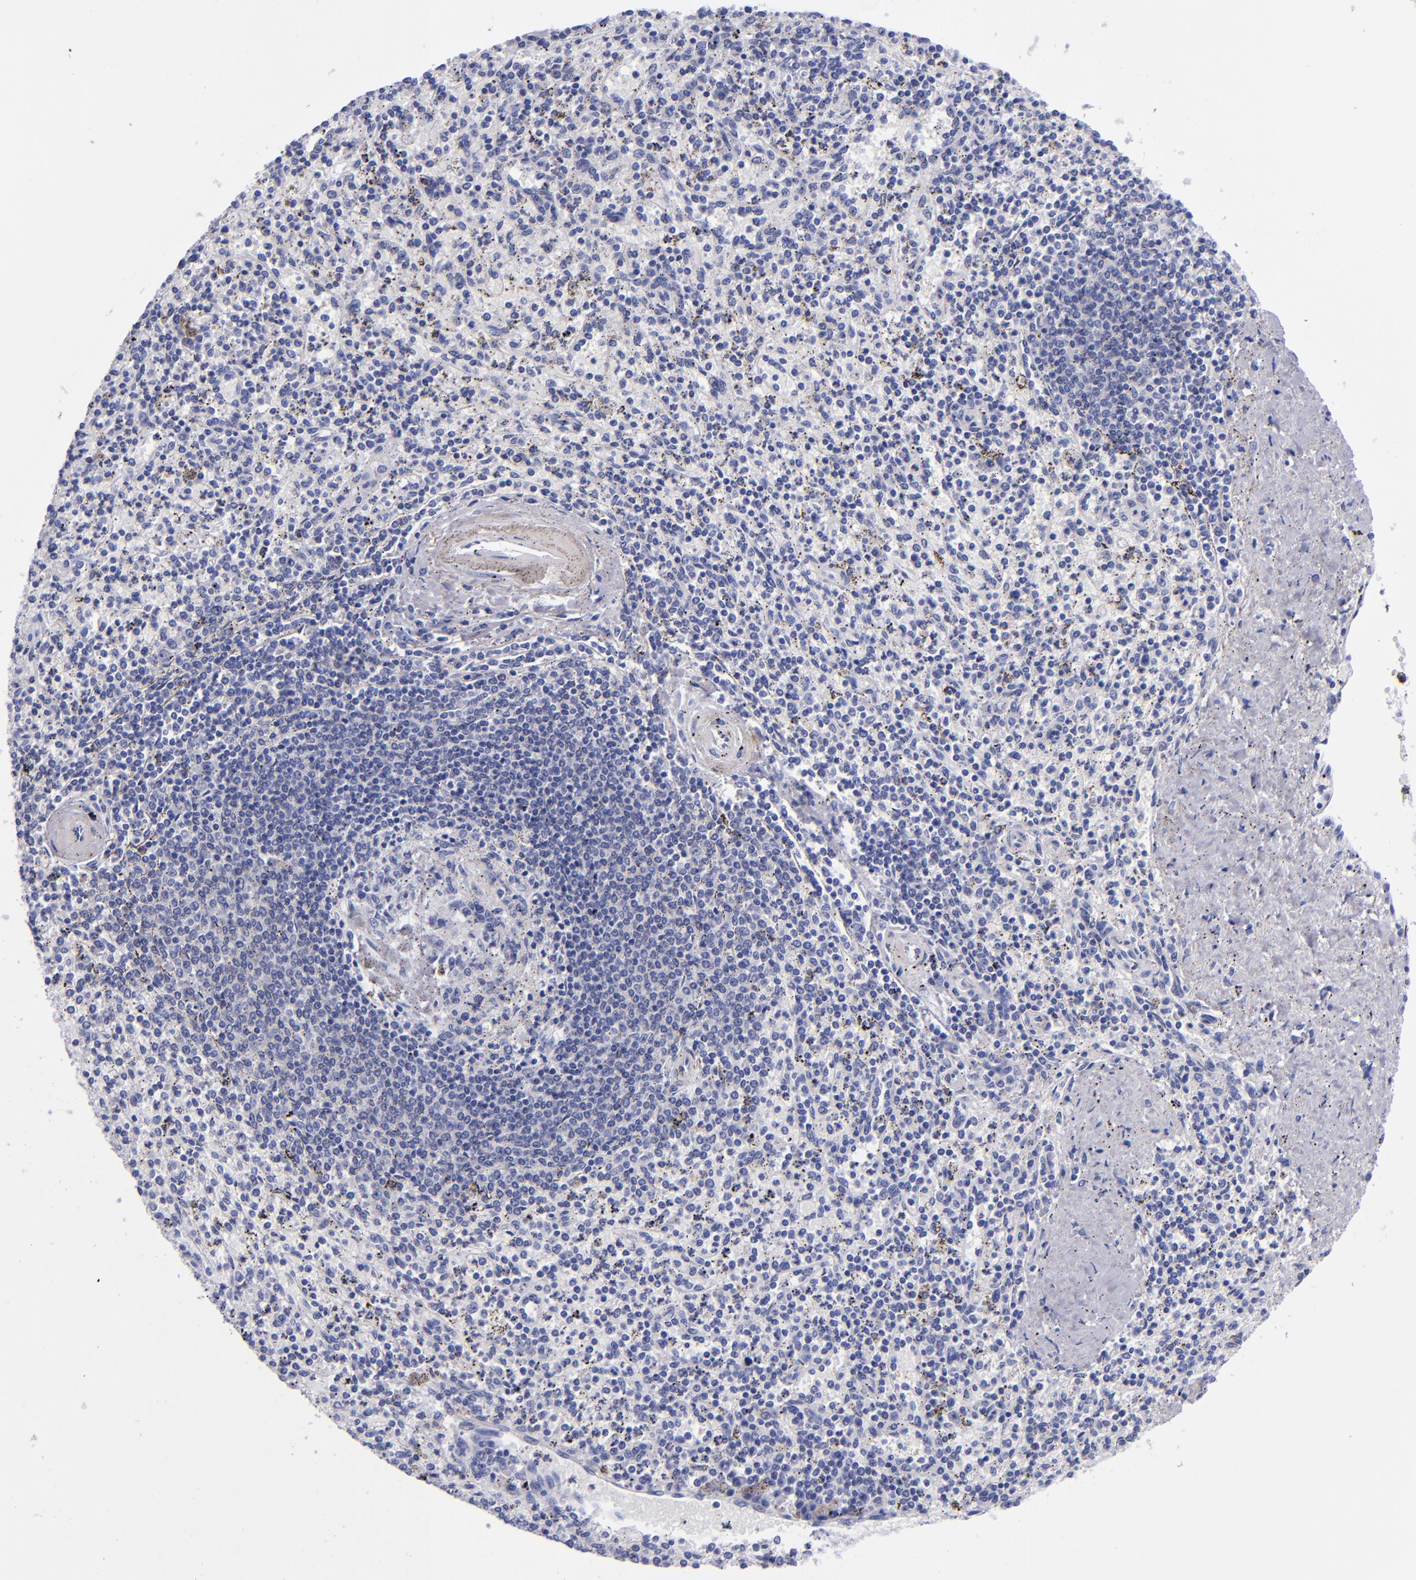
{"staining": {"intensity": "negative", "quantity": "none", "location": "none"}, "tissue": "spleen", "cell_type": "Cells in red pulp", "image_type": "normal", "snomed": [{"axis": "morphology", "description": "Normal tissue, NOS"}, {"axis": "topography", "description": "Spleen"}], "caption": "This is an immunohistochemistry photomicrograph of unremarkable spleen. There is no staining in cells in red pulp.", "gene": "MCM7", "patient": {"sex": "male", "age": 72}}